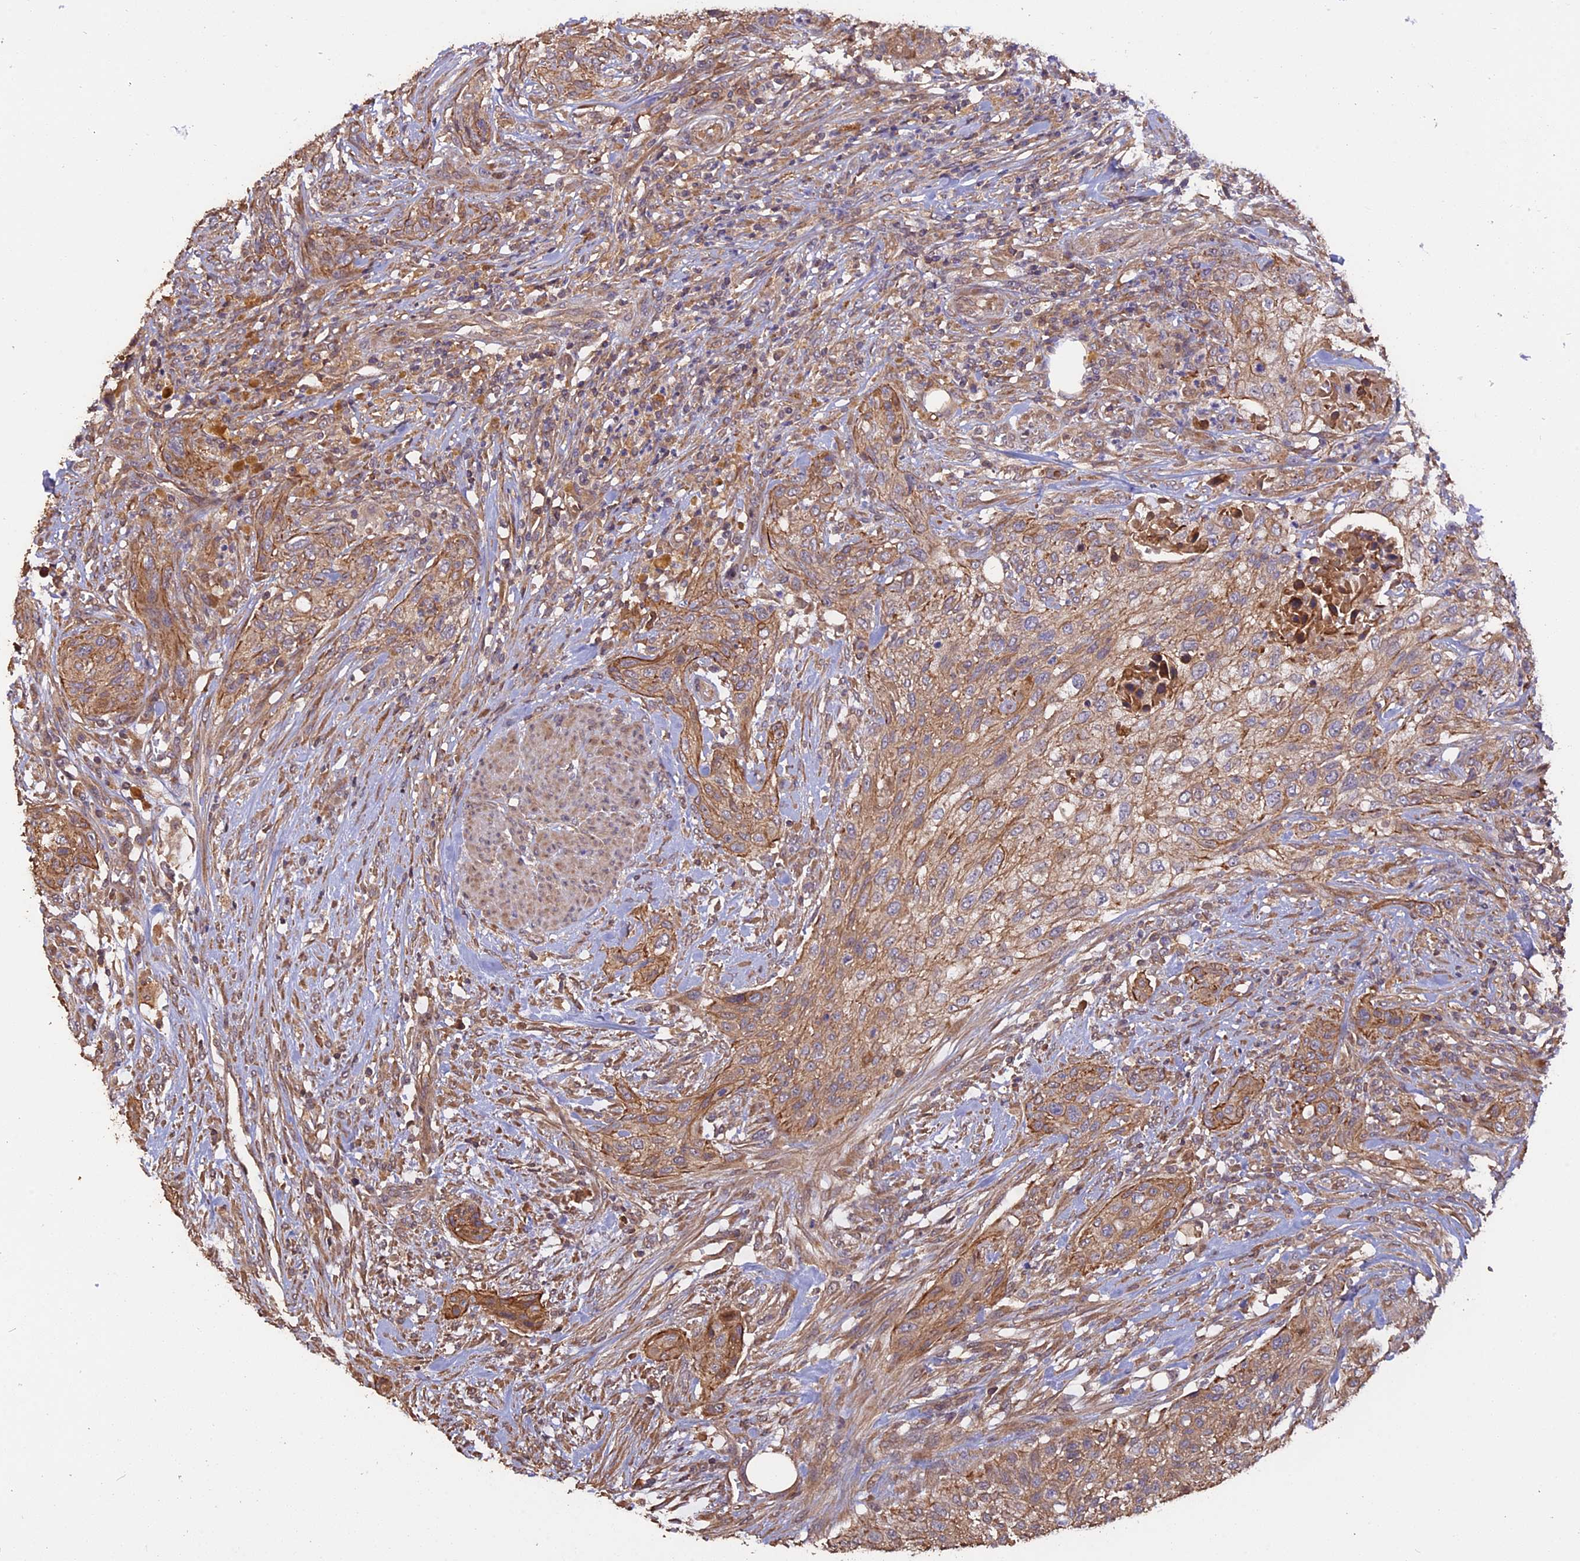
{"staining": {"intensity": "moderate", "quantity": ">75%", "location": "cytoplasmic/membranous"}, "tissue": "urothelial cancer", "cell_type": "Tumor cells", "image_type": "cancer", "snomed": [{"axis": "morphology", "description": "Urothelial carcinoma, High grade"}, {"axis": "topography", "description": "Urinary bladder"}], "caption": "Protein staining by immunohistochemistry (IHC) demonstrates moderate cytoplasmic/membranous staining in approximately >75% of tumor cells in urothelial cancer.", "gene": "RASAL1", "patient": {"sex": "male", "age": 35}}